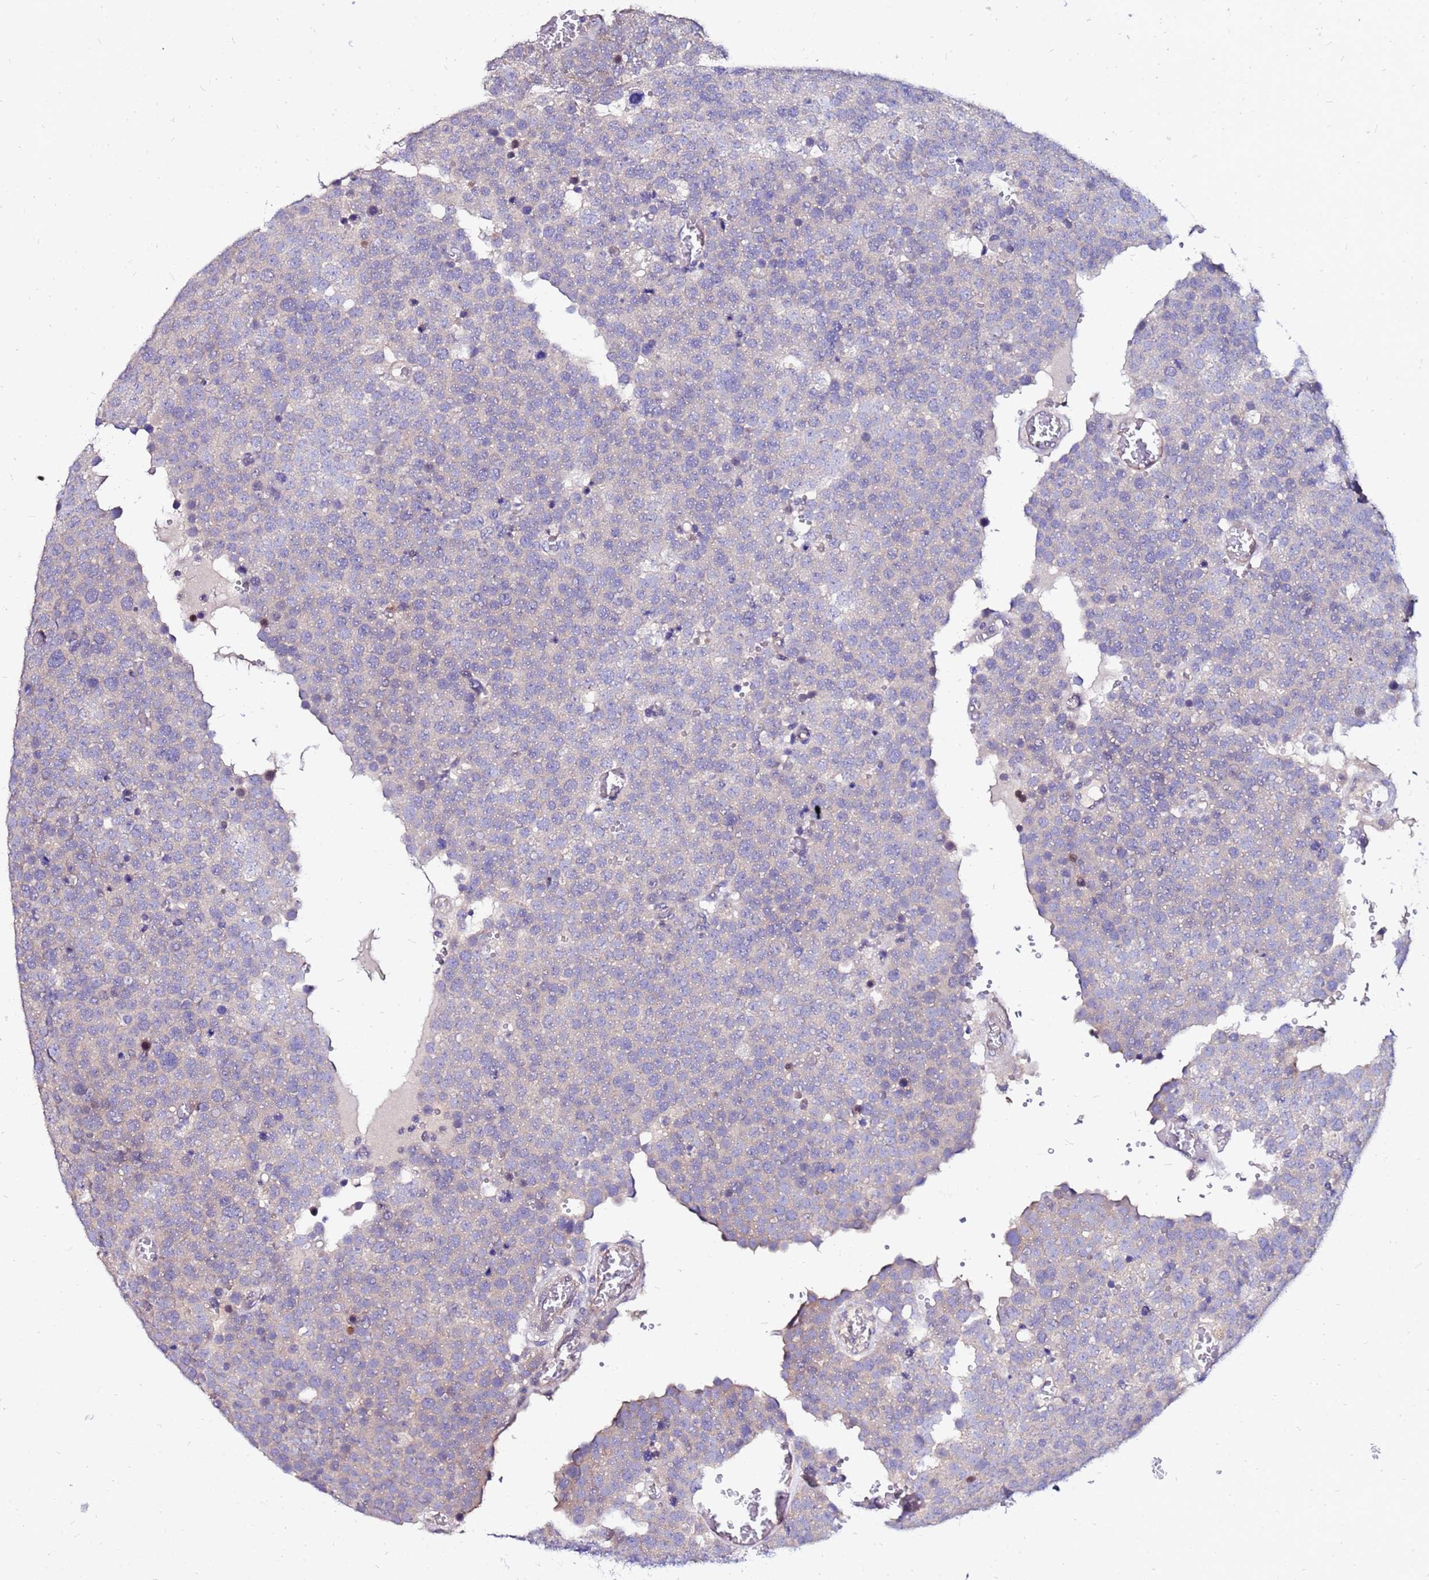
{"staining": {"intensity": "negative", "quantity": "none", "location": "none"}, "tissue": "testis cancer", "cell_type": "Tumor cells", "image_type": "cancer", "snomed": [{"axis": "morphology", "description": "Normal tissue, NOS"}, {"axis": "morphology", "description": "Seminoma, NOS"}, {"axis": "topography", "description": "Testis"}], "caption": "Human testis cancer (seminoma) stained for a protein using IHC shows no staining in tumor cells.", "gene": "ARHGEF5", "patient": {"sex": "male", "age": 71}}